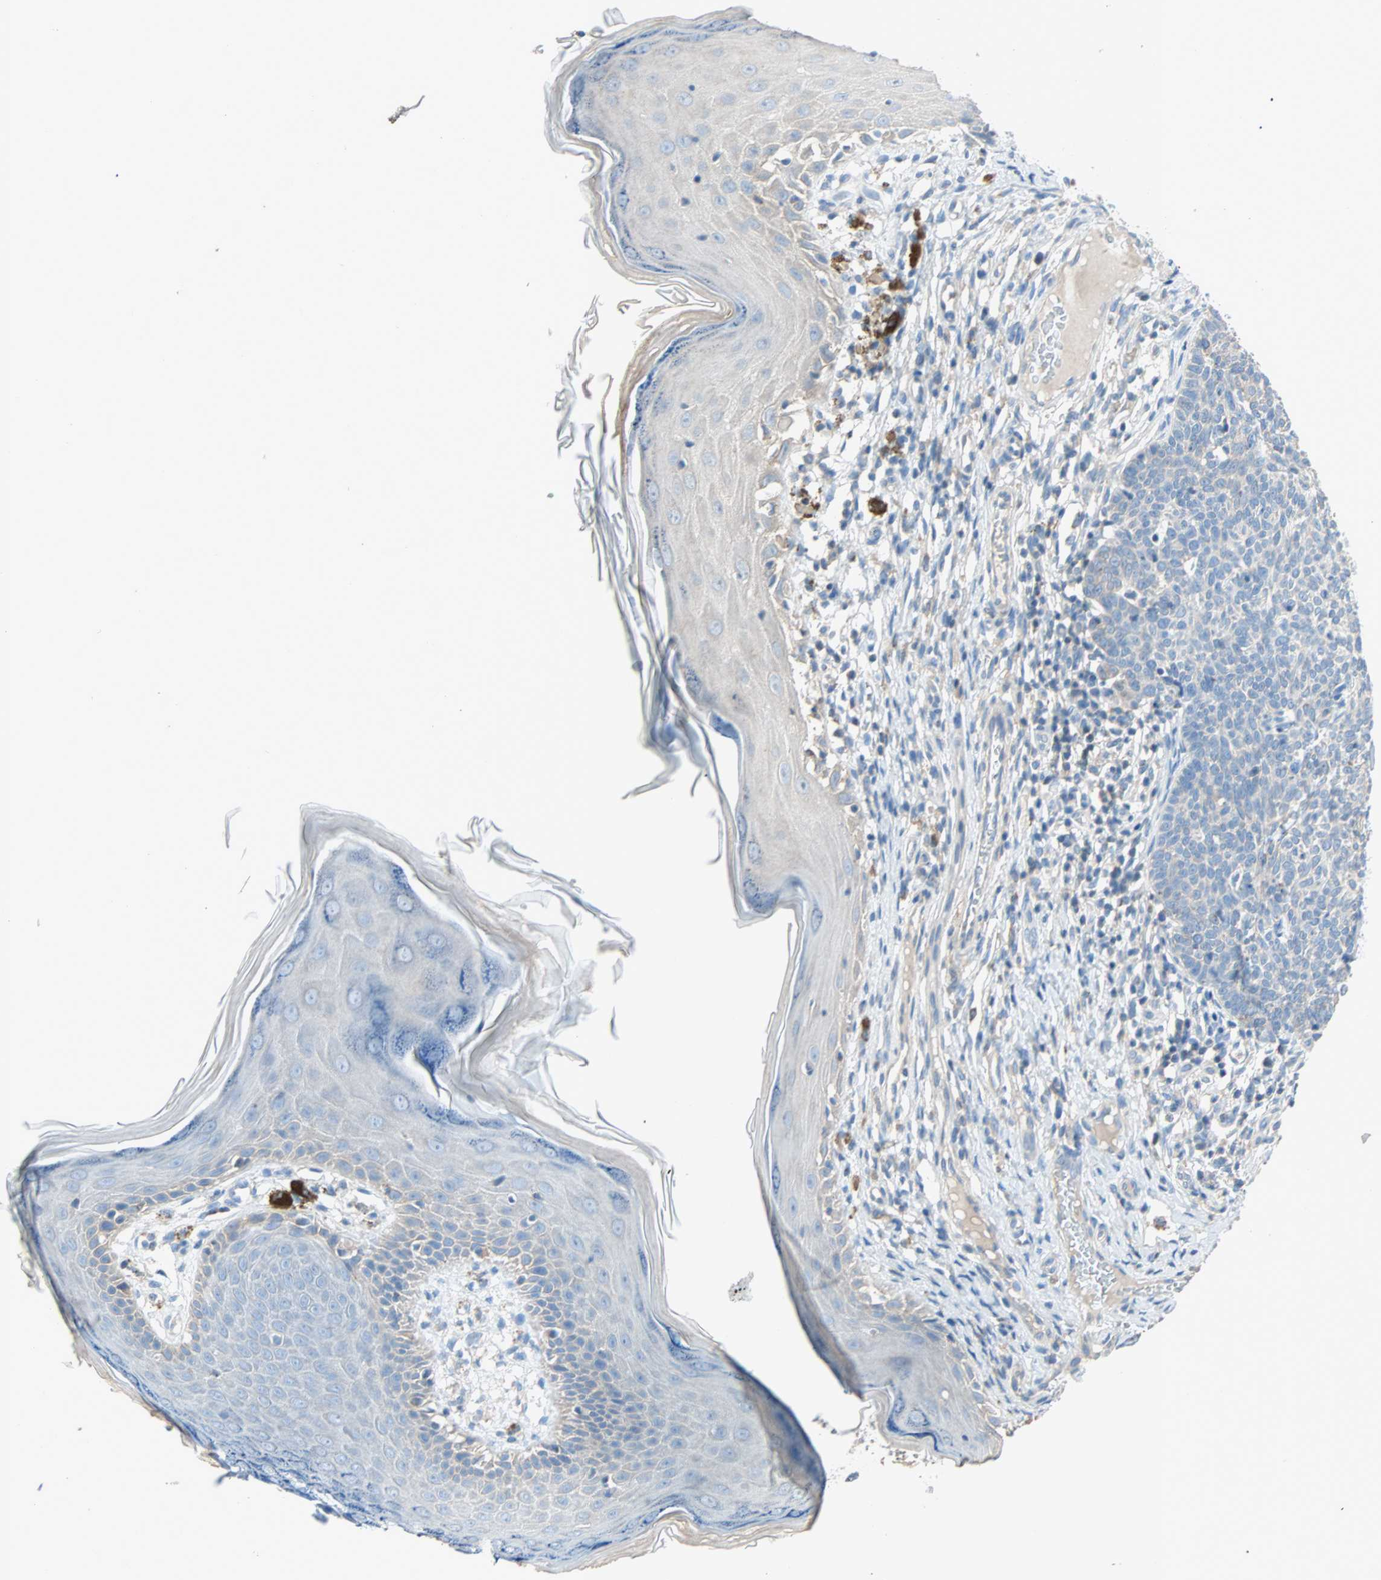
{"staining": {"intensity": "negative", "quantity": "none", "location": "none"}, "tissue": "skin cancer", "cell_type": "Tumor cells", "image_type": "cancer", "snomed": [{"axis": "morphology", "description": "Normal tissue, NOS"}, {"axis": "morphology", "description": "Basal cell carcinoma"}, {"axis": "topography", "description": "Skin"}], "caption": "IHC image of basal cell carcinoma (skin) stained for a protein (brown), which exhibits no expression in tumor cells.", "gene": "ACVRL1", "patient": {"sex": "male", "age": 87}}